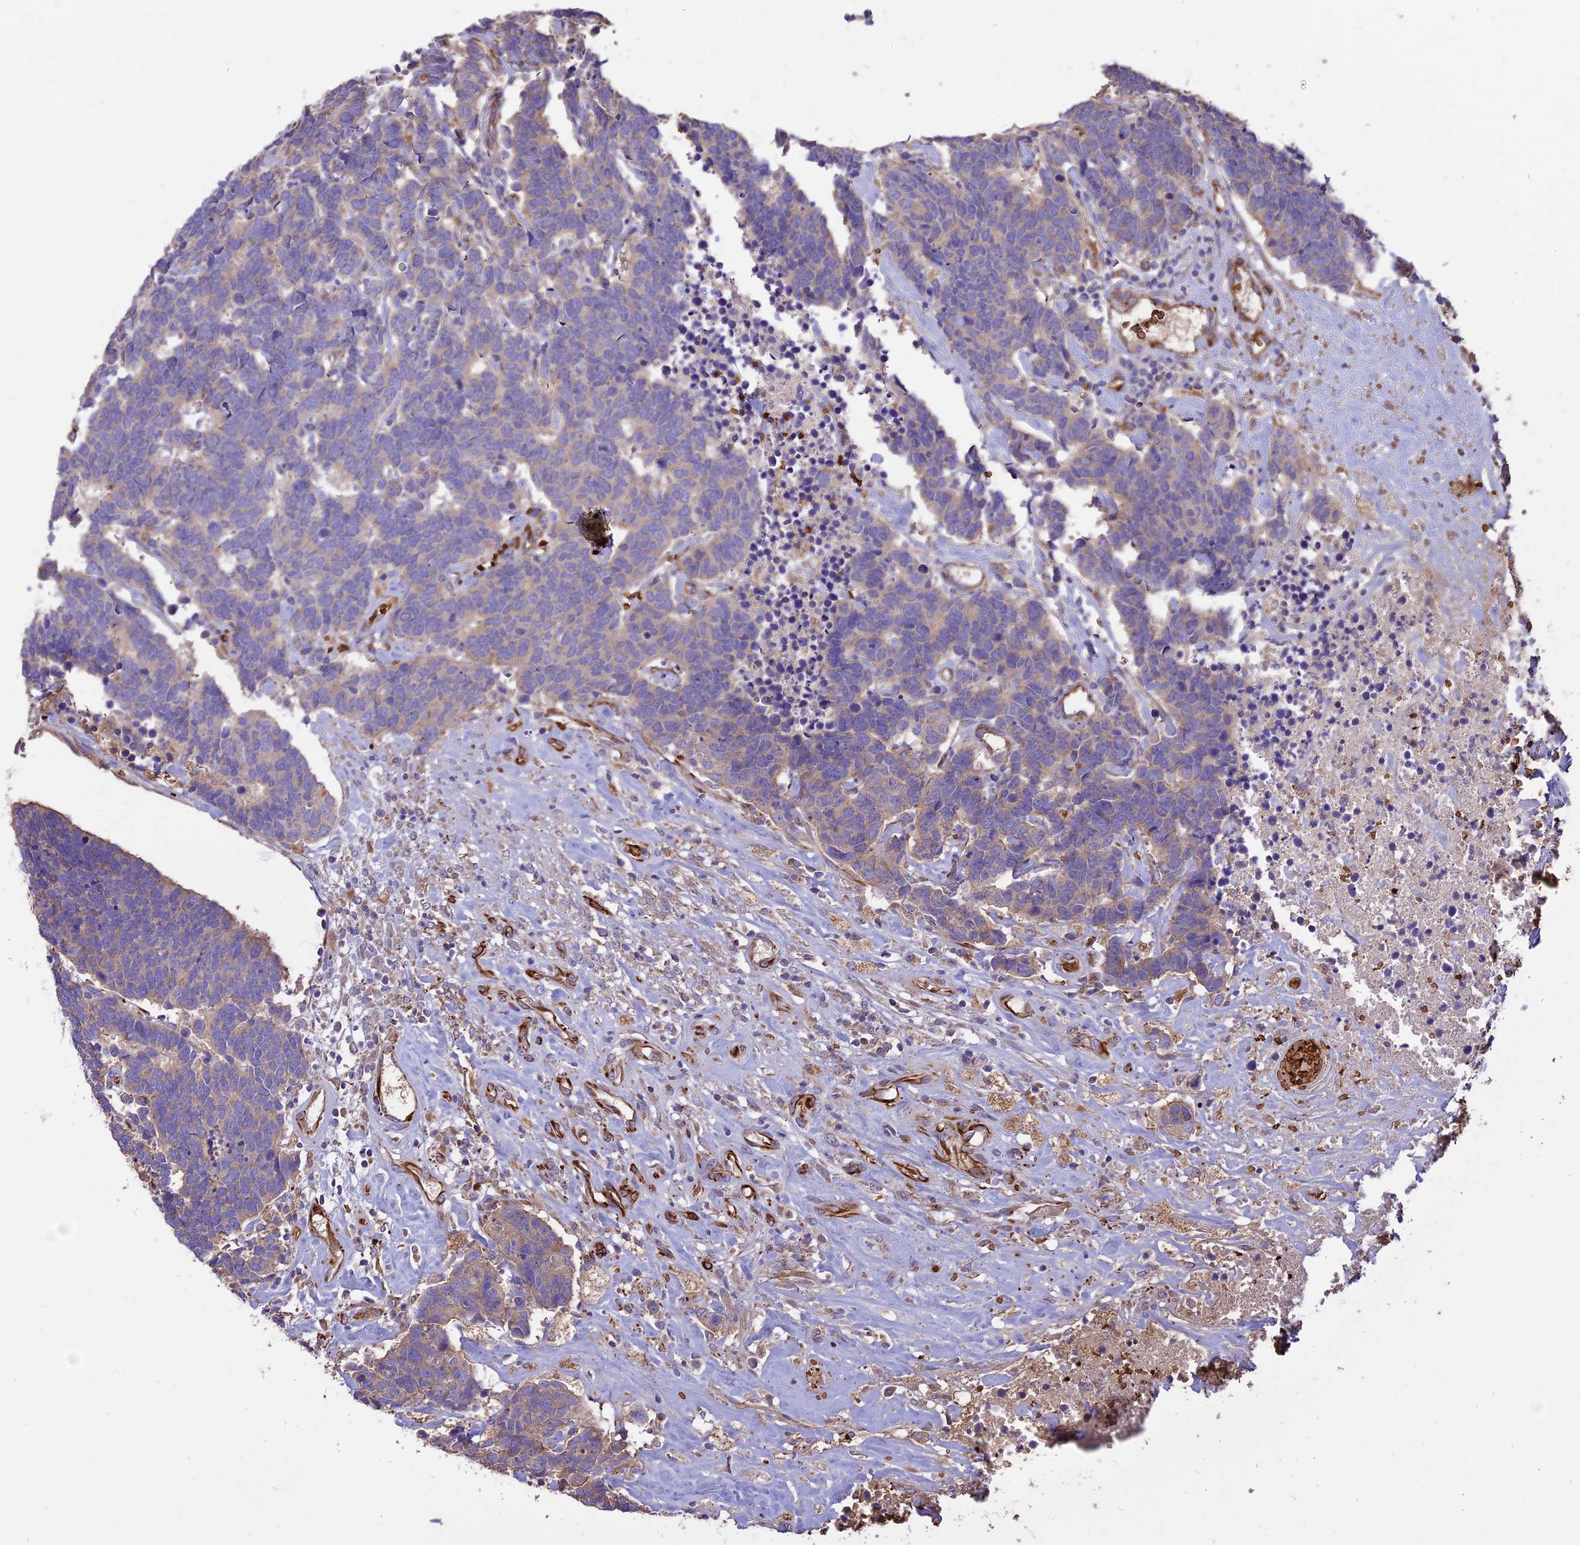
{"staining": {"intensity": "negative", "quantity": "none", "location": "none"}, "tissue": "carcinoid", "cell_type": "Tumor cells", "image_type": "cancer", "snomed": [{"axis": "morphology", "description": "Carcinoma, NOS"}, {"axis": "morphology", "description": "Carcinoid, malignant, NOS"}, {"axis": "topography", "description": "Urinary bladder"}], "caption": "Protein analysis of carcinoma displays no significant expression in tumor cells.", "gene": "TTC4", "patient": {"sex": "male", "age": 57}}